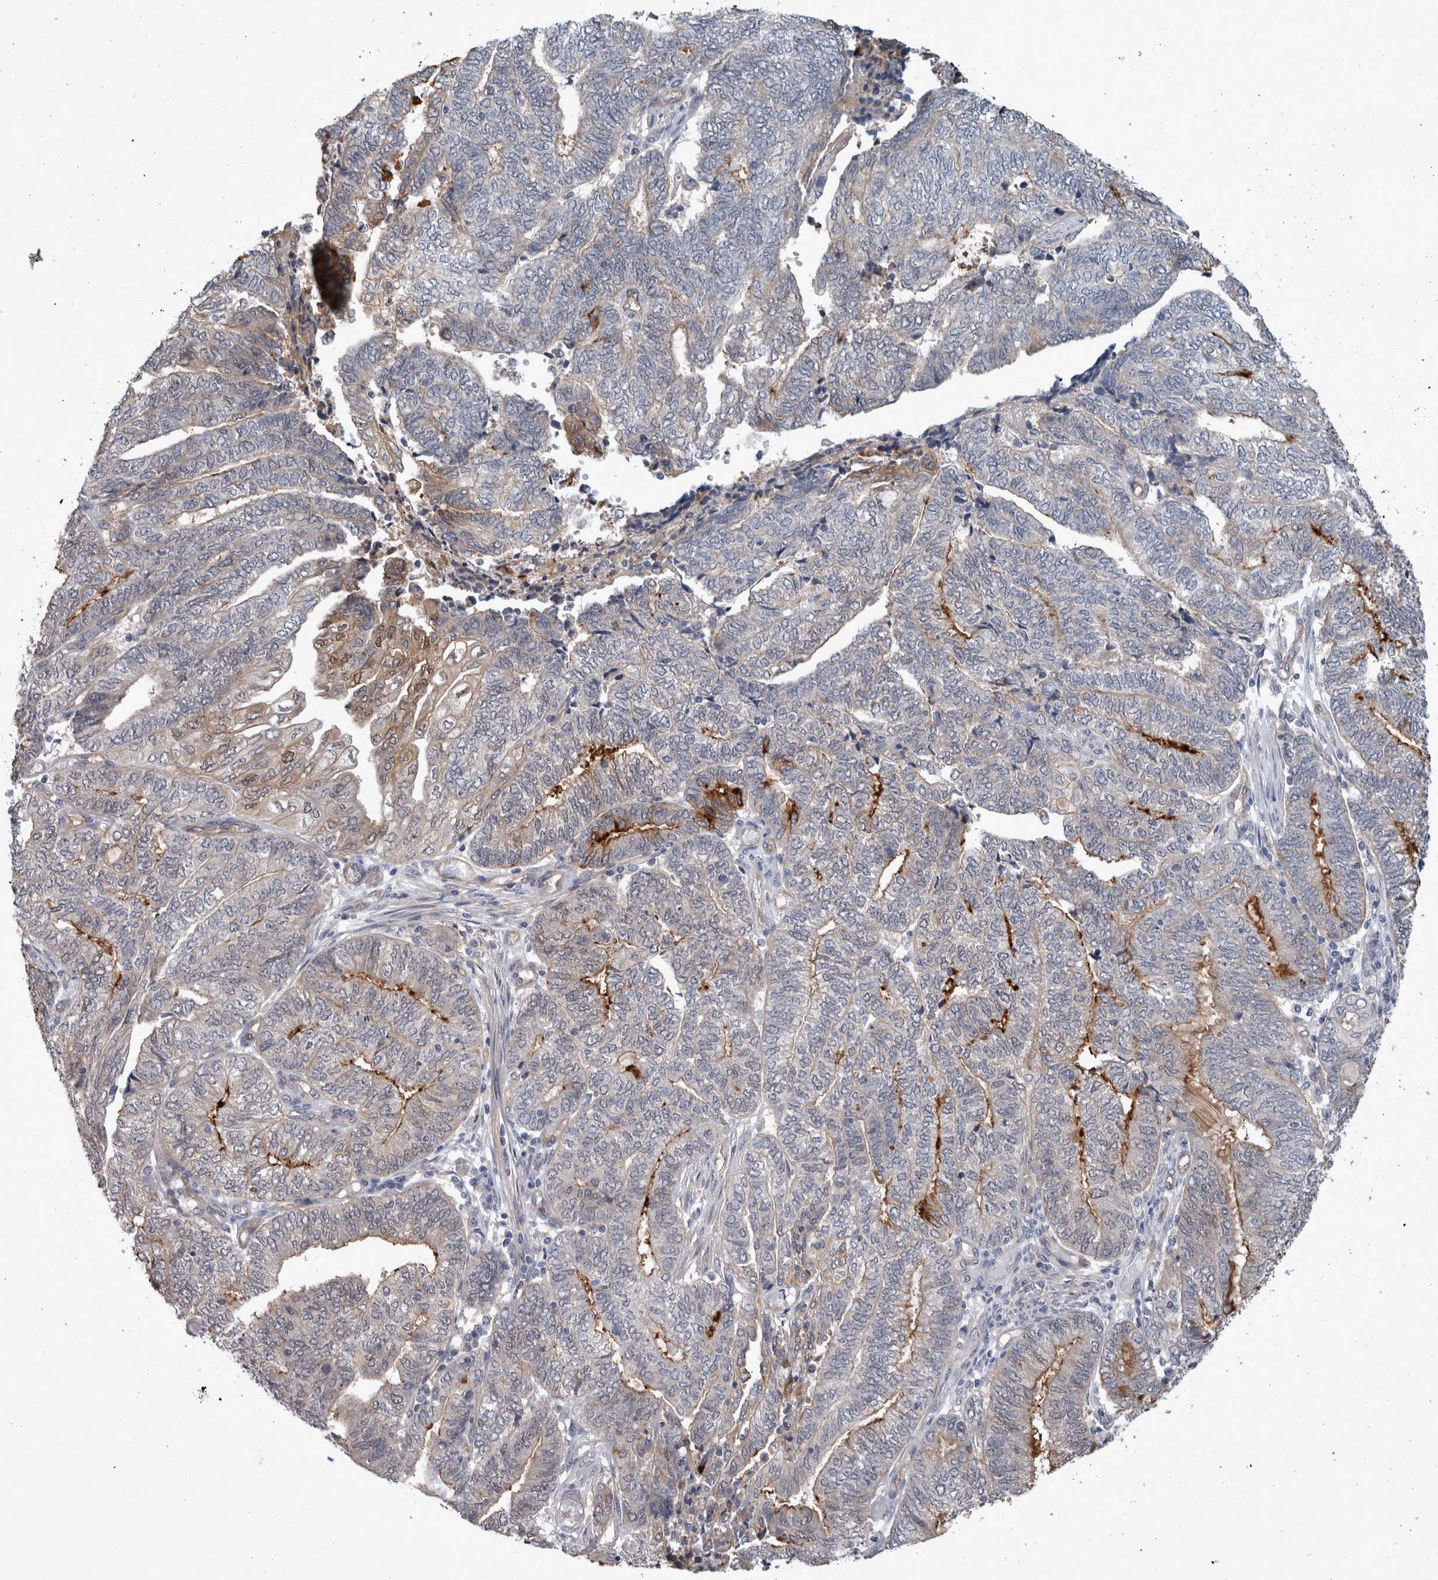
{"staining": {"intensity": "weak", "quantity": "<25%", "location": "cytoplasmic/membranous"}, "tissue": "endometrial cancer", "cell_type": "Tumor cells", "image_type": "cancer", "snomed": [{"axis": "morphology", "description": "Adenocarcinoma, NOS"}, {"axis": "topography", "description": "Uterus"}, {"axis": "topography", "description": "Endometrium"}], "caption": "Immunohistochemistry histopathology image of endometrial adenocarcinoma stained for a protein (brown), which demonstrates no expression in tumor cells.", "gene": "BCAM", "patient": {"sex": "female", "age": 70}}